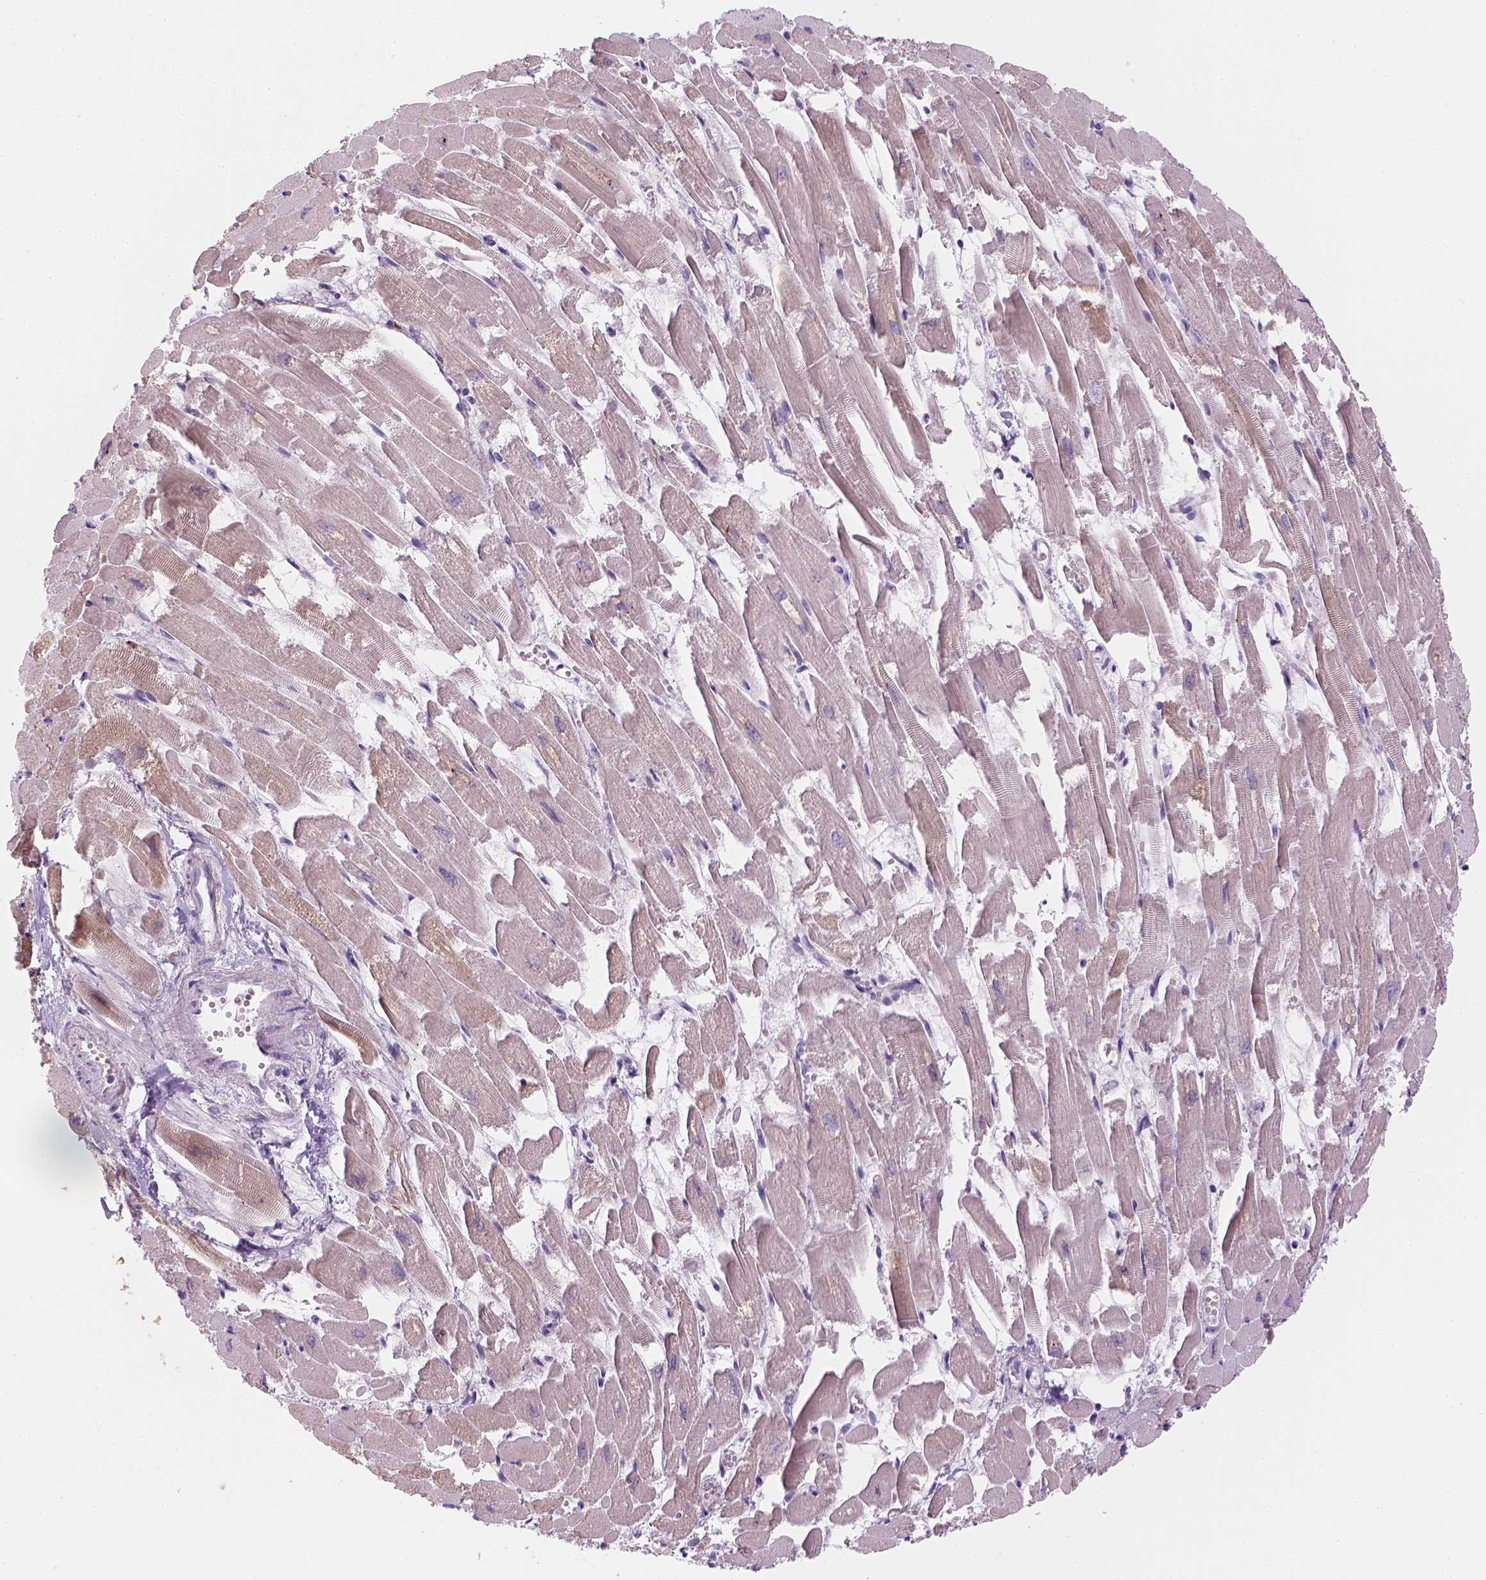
{"staining": {"intensity": "weak", "quantity": "25%-75%", "location": "cytoplasmic/membranous"}, "tissue": "heart muscle", "cell_type": "Cardiomyocytes", "image_type": "normal", "snomed": [{"axis": "morphology", "description": "Normal tissue, NOS"}, {"axis": "topography", "description": "Heart"}], "caption": "Cardiomyocytes exhibit low levels of weak cytoplasmic/membranous staining in about 25%-75% of cells in benign heart muscle. (IHC, brightfield microscopy, high magnification).", "gene": "CES2", "patient": {"sex": "female", "age": 52}}